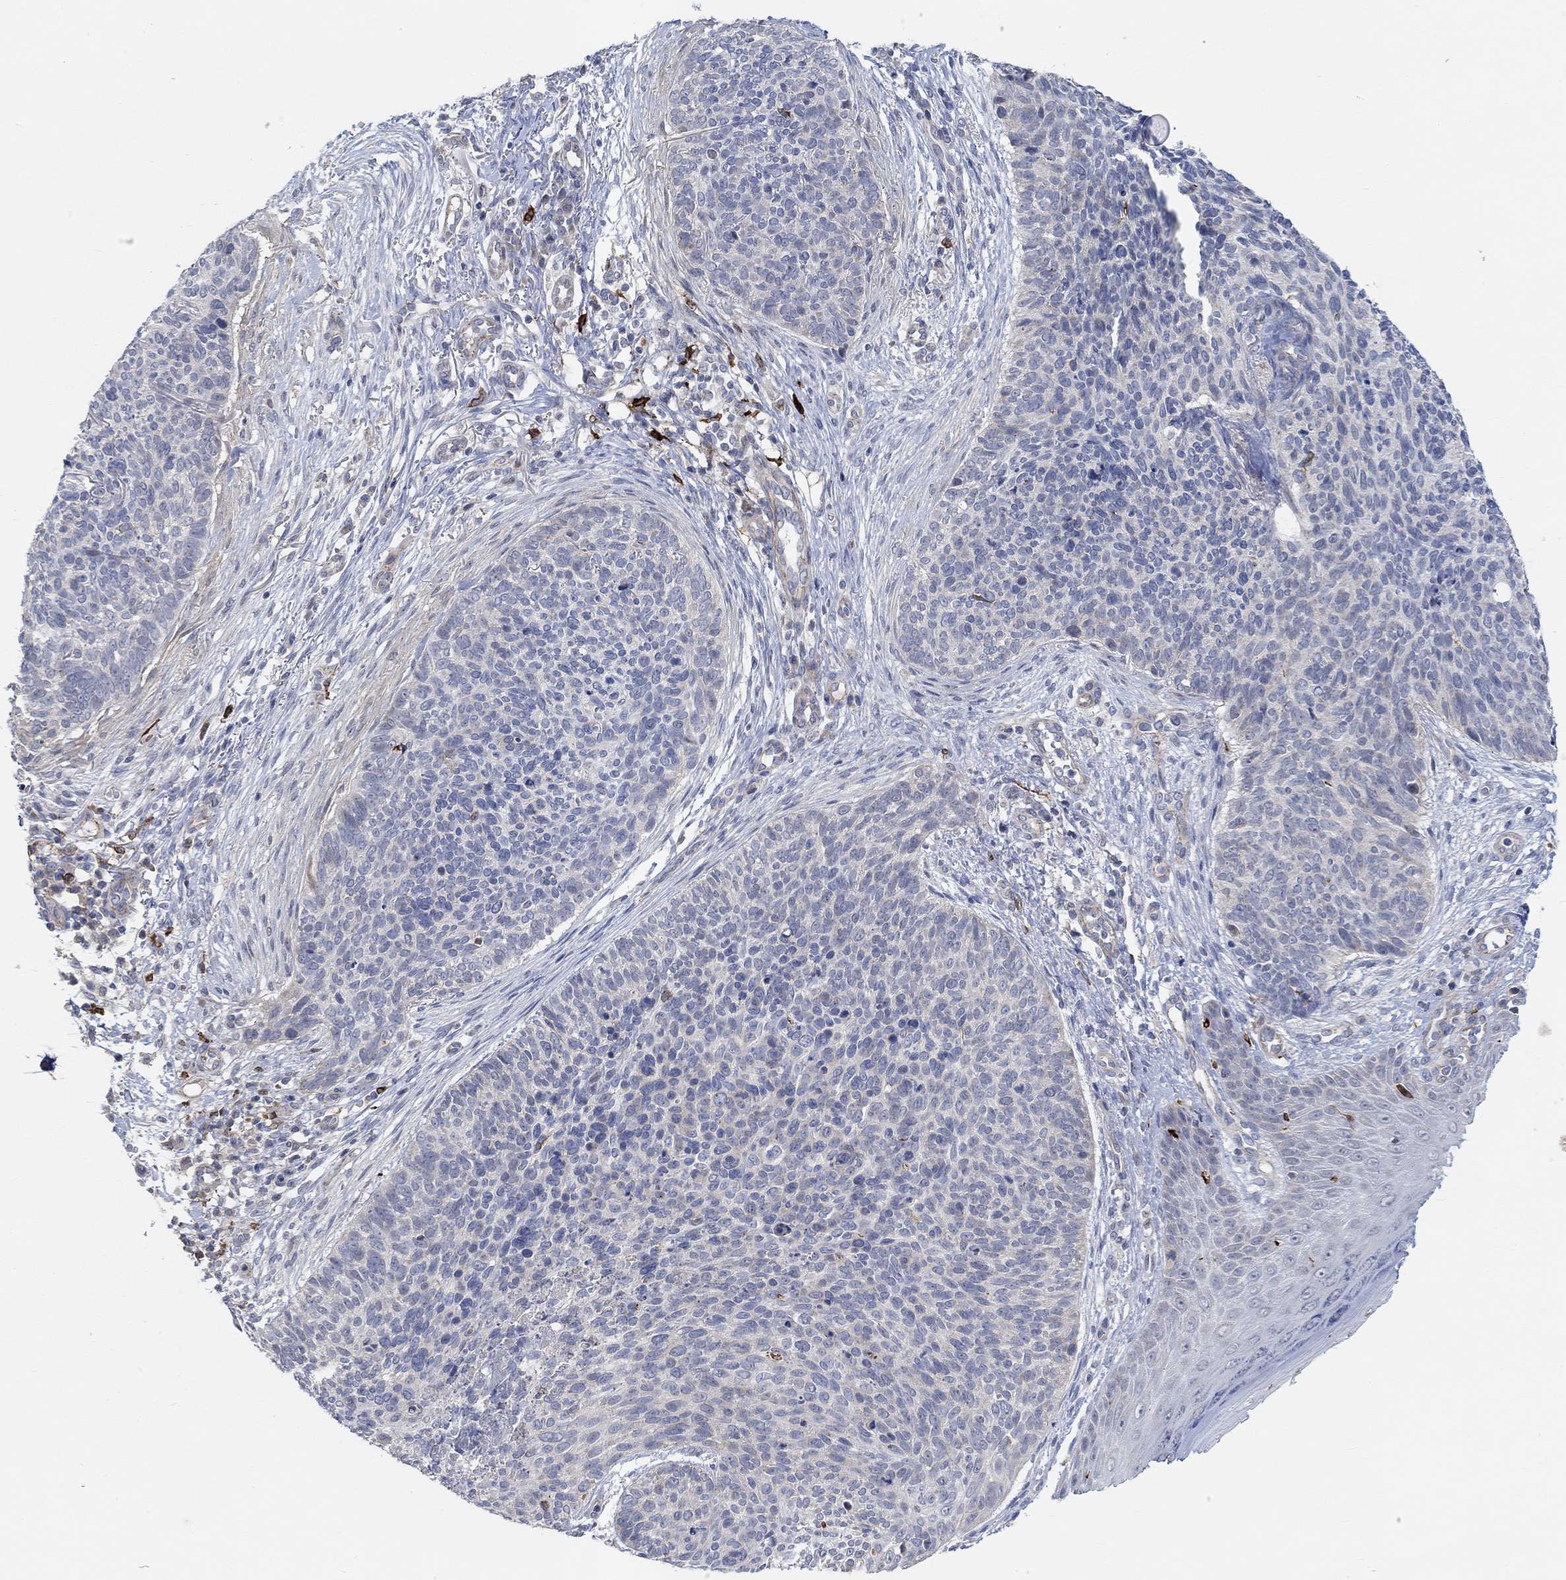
{"staining": {"intensity": "negative", "quantity": "none", "location": "none"}, "tissue": "skin cancer", "cell_type": "Tumor cells", "image_type": "cancer", "snomed": [{"axis": "morphology", "description": "Basal cell carcinoma"}, {"axis": "topography", "description": "Skin"}], "caption": "This photomicrograph is of basal cell carcinoma (skin) stained with immunohistochemistry to label a protein in brown with the nuclei are counter-stained blue. There is no positivity in tumor cells. (IHC, brightfield microscopy, high magnification).", "gene": "HCRTR1", "patient": {"sex": "male", "age": 64}}